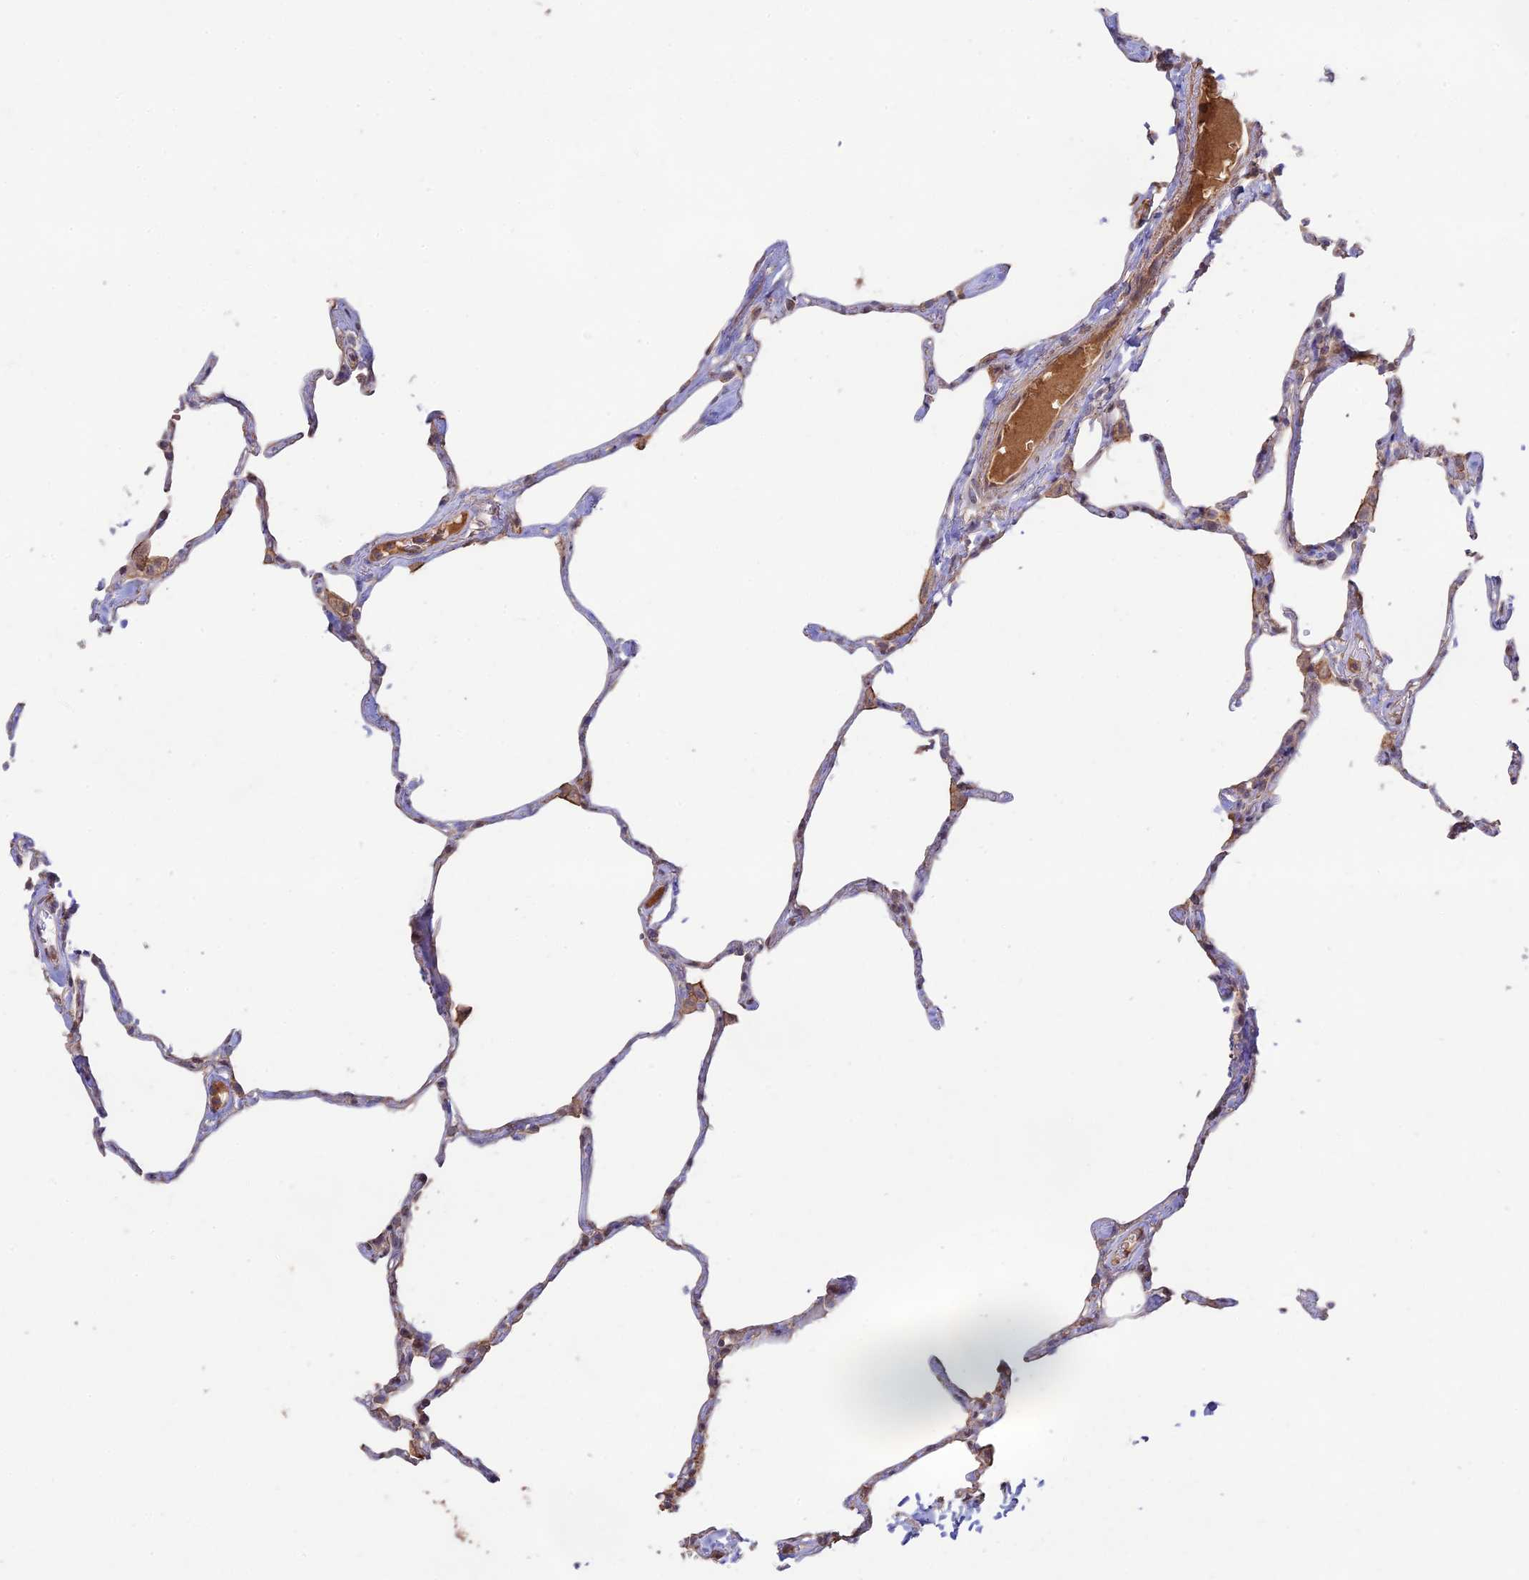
{"staining": {"intensity": "weak", "quantity": "25%-75%", "location": "cytoplasmic/membranous,nuclear"}, "tissue": "lung", "cell_type": "Alveolar cells", "image_type": "normal", "snomed": [{"axis": "morphology", "description": "Normal tissue, NOS"}, {"axis": "topography", "description": "Lung"}], "caption": "Immunohistochemical staining of normal lung reveals low levels of weak cytoplasmic/membranous,nuclear positivity in about 25%-75% of alveolar cells. The protein of interest is shown in brown color, while the nuclei are stained blue.", "gene": "CLCF1", "patient": {"sex": "male", "age": 65}}